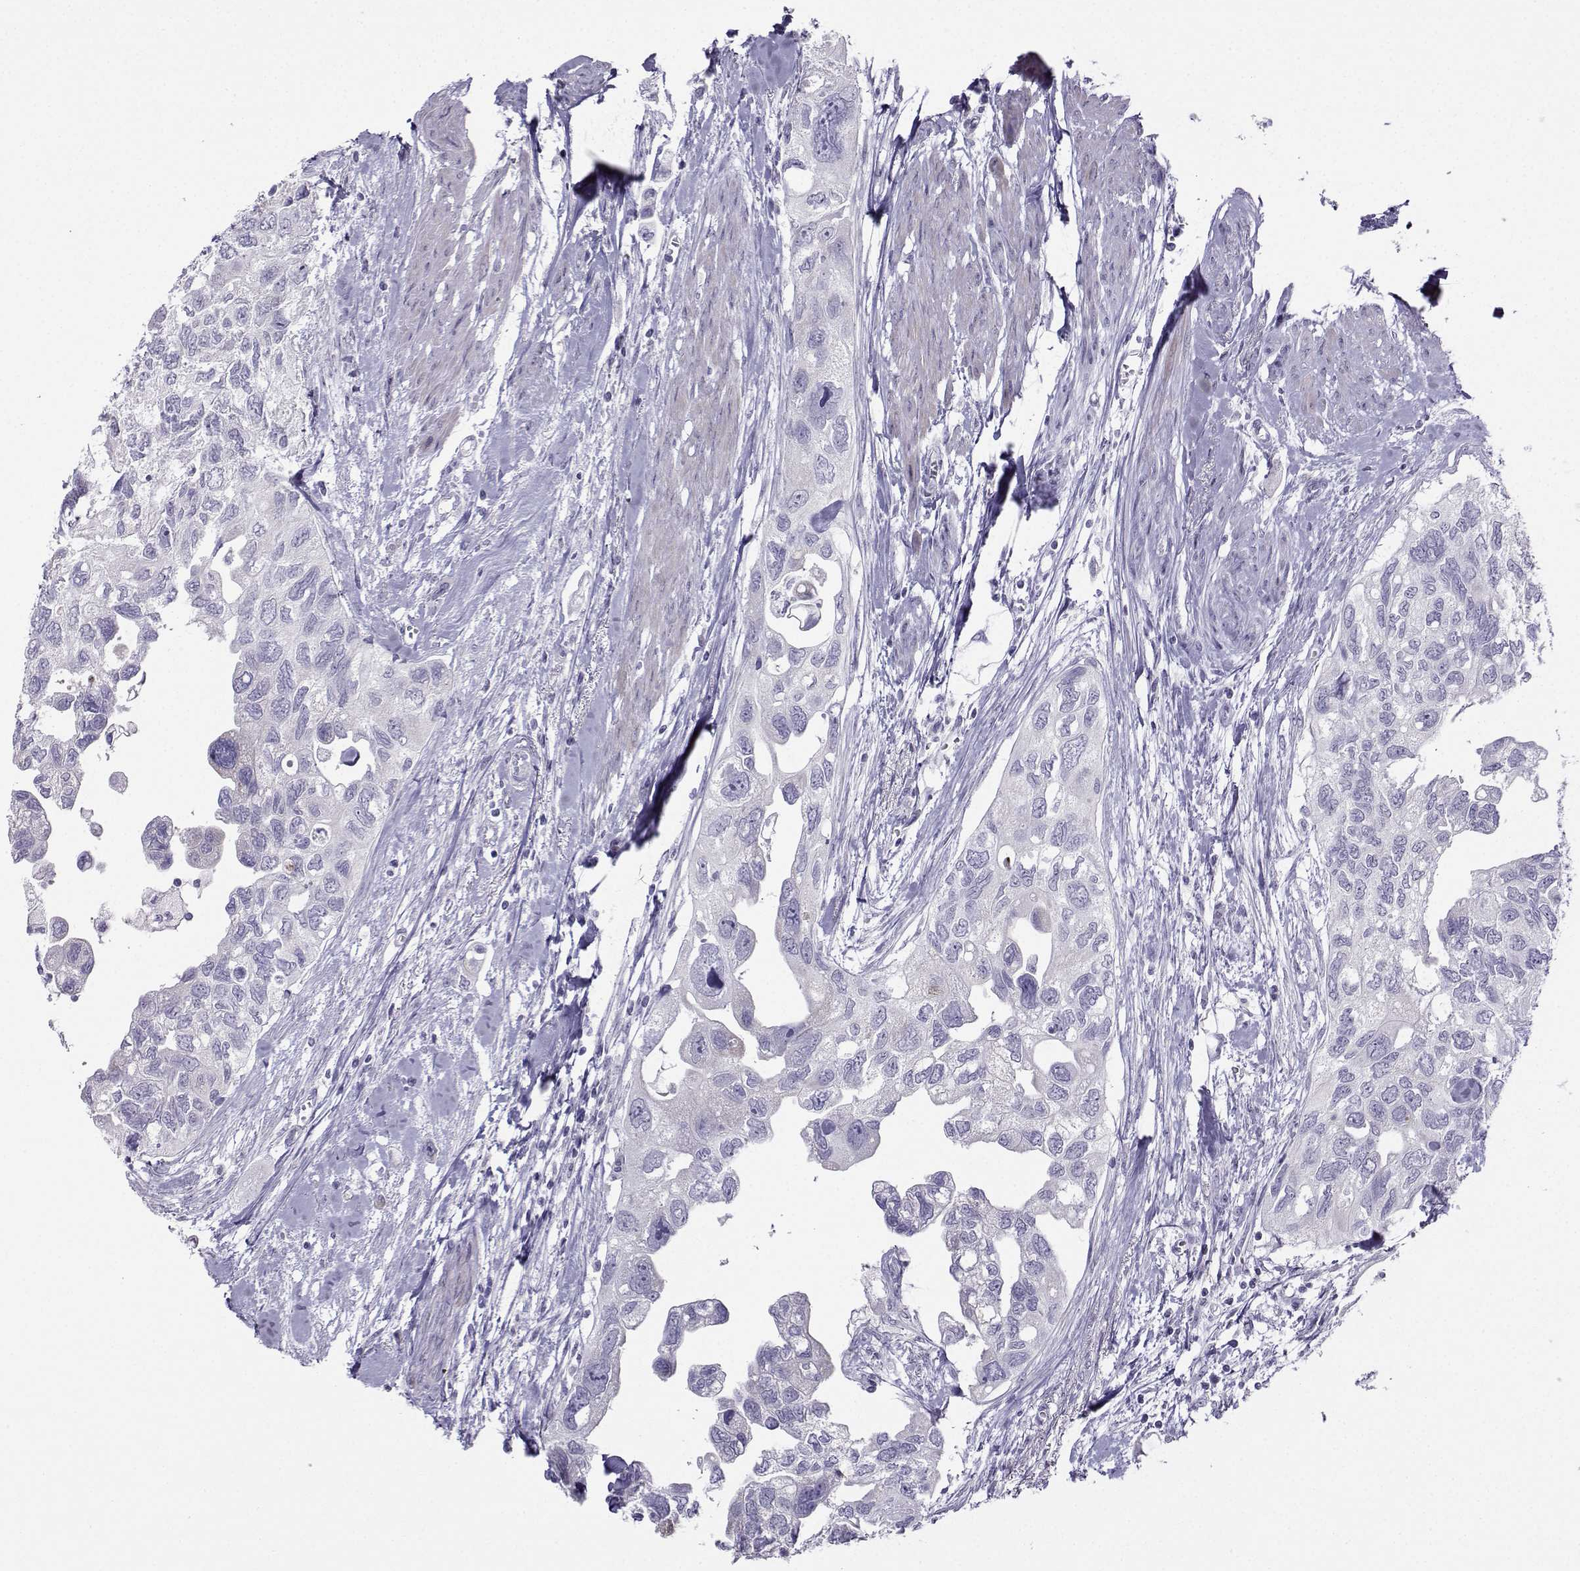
{"staining": {"intensity": "negative", "quantity": "none", "location": "none"}, "tissue": "urothelial cancer", "cell_type": "Tumor cells", "image_type": "cancer", "snomed": [{"axis": "morphology", "description": "Urothelial carcinoma, High grade"}, {"axis": "topography", "description": "Urinary bladder"}], "caption": "Tumor cells show no significant expression in high-grade urothelial carcinoma. (DAB immunohistochemistry, high magnification).", "gene": "FBXO24", "patient": {"sex": "male", "age": 59}}